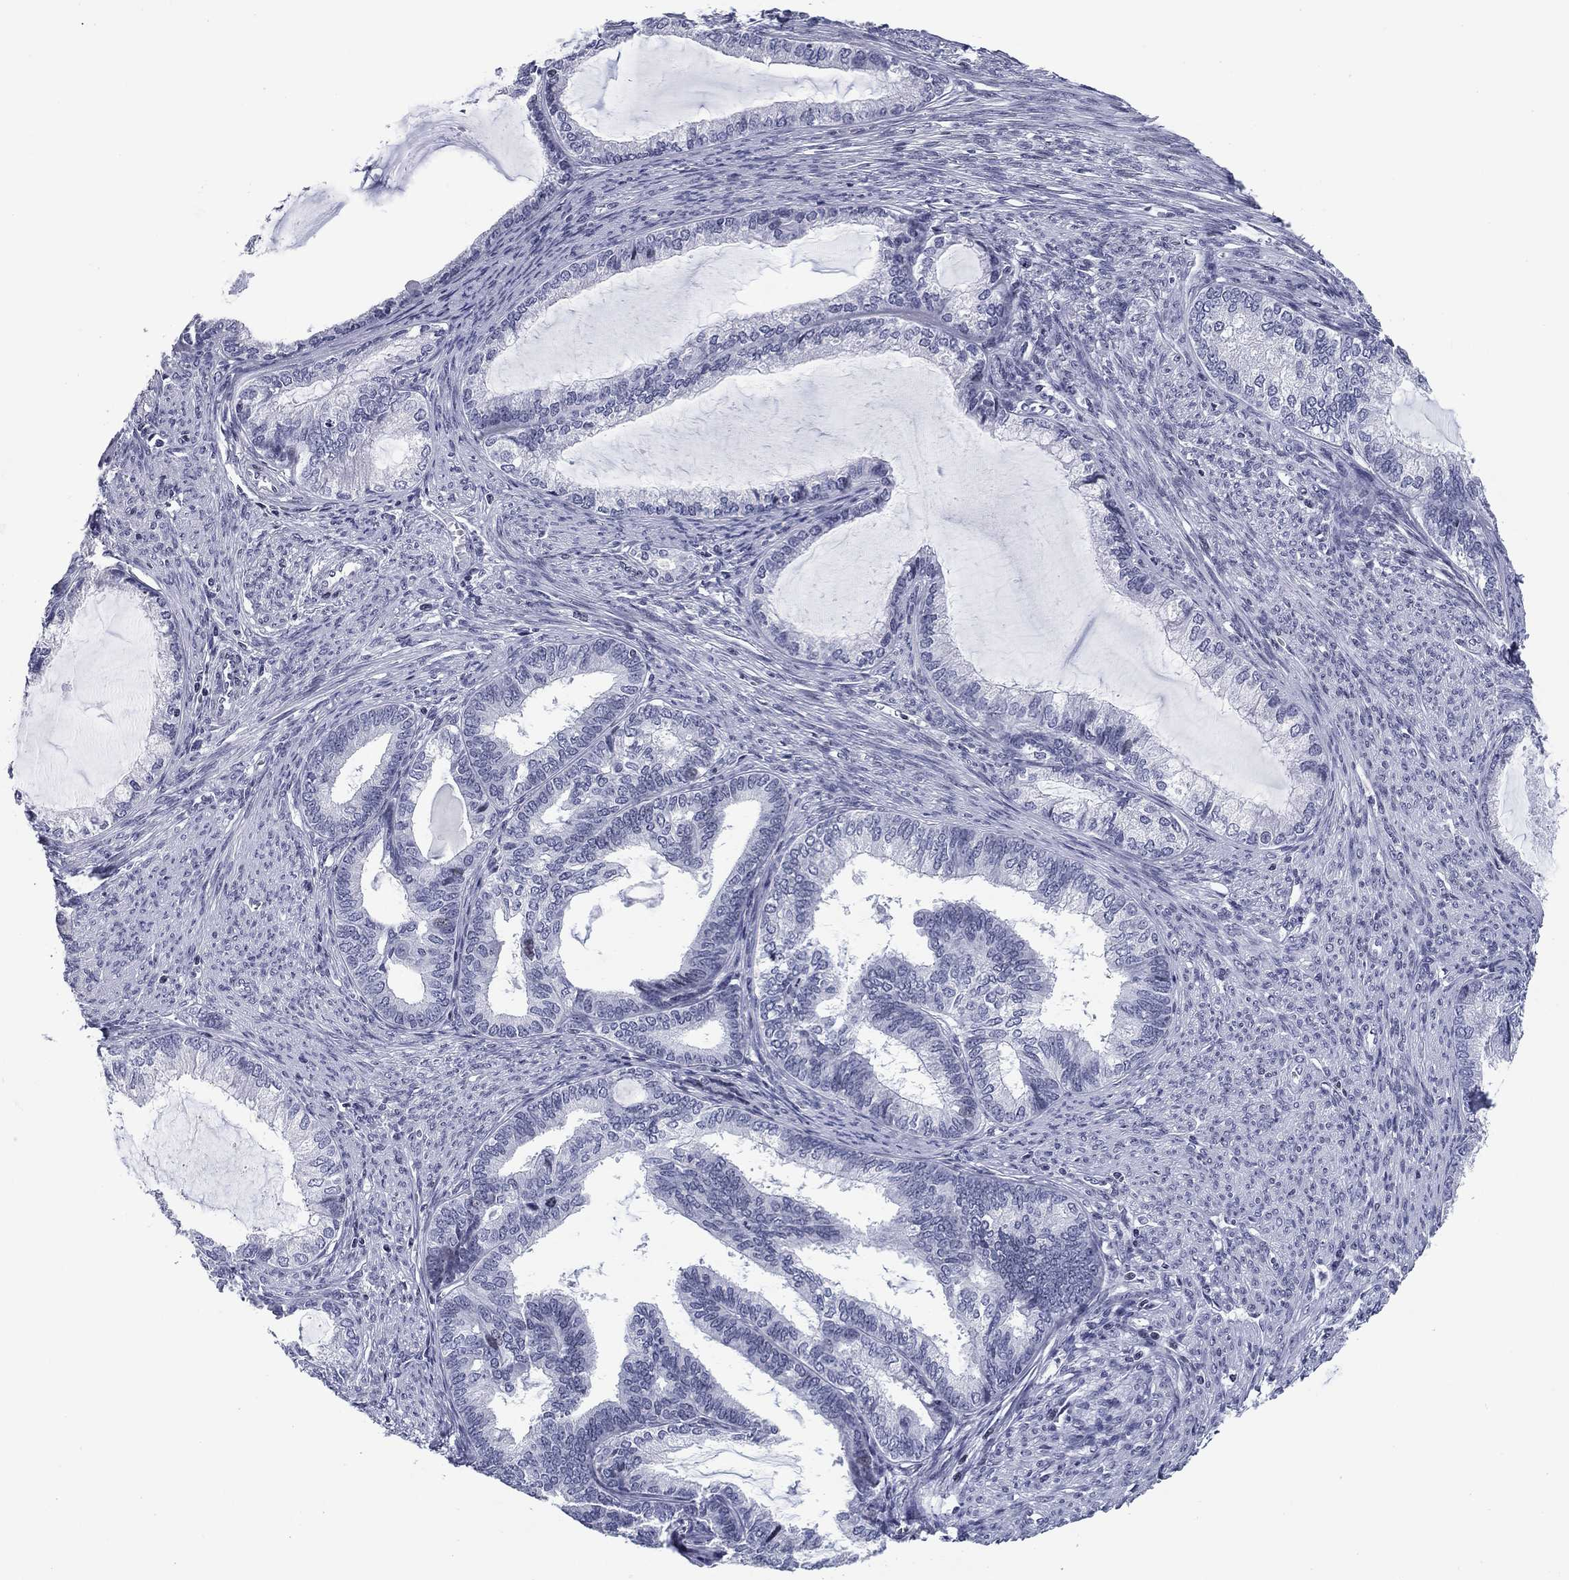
{"staining": {"intensity": "negative", "quantity": "none", "location": "none"}, "tissue": "endometrial cancer", "cell_type": "Tumor cells", "image_type": "cancer", "snomed": [{"axis": "morphology", "description": "Adenocarcinoma, NOS"}, {"axis": "topography", "description": "Endometrium"}], "caption": "DAB immunohistochemical staining of human endometrial adenocarcinoma shows no significant staining in tumor cells.", "gene": "CCDC144A", "patient": {"sex": "female", "age": 86}}